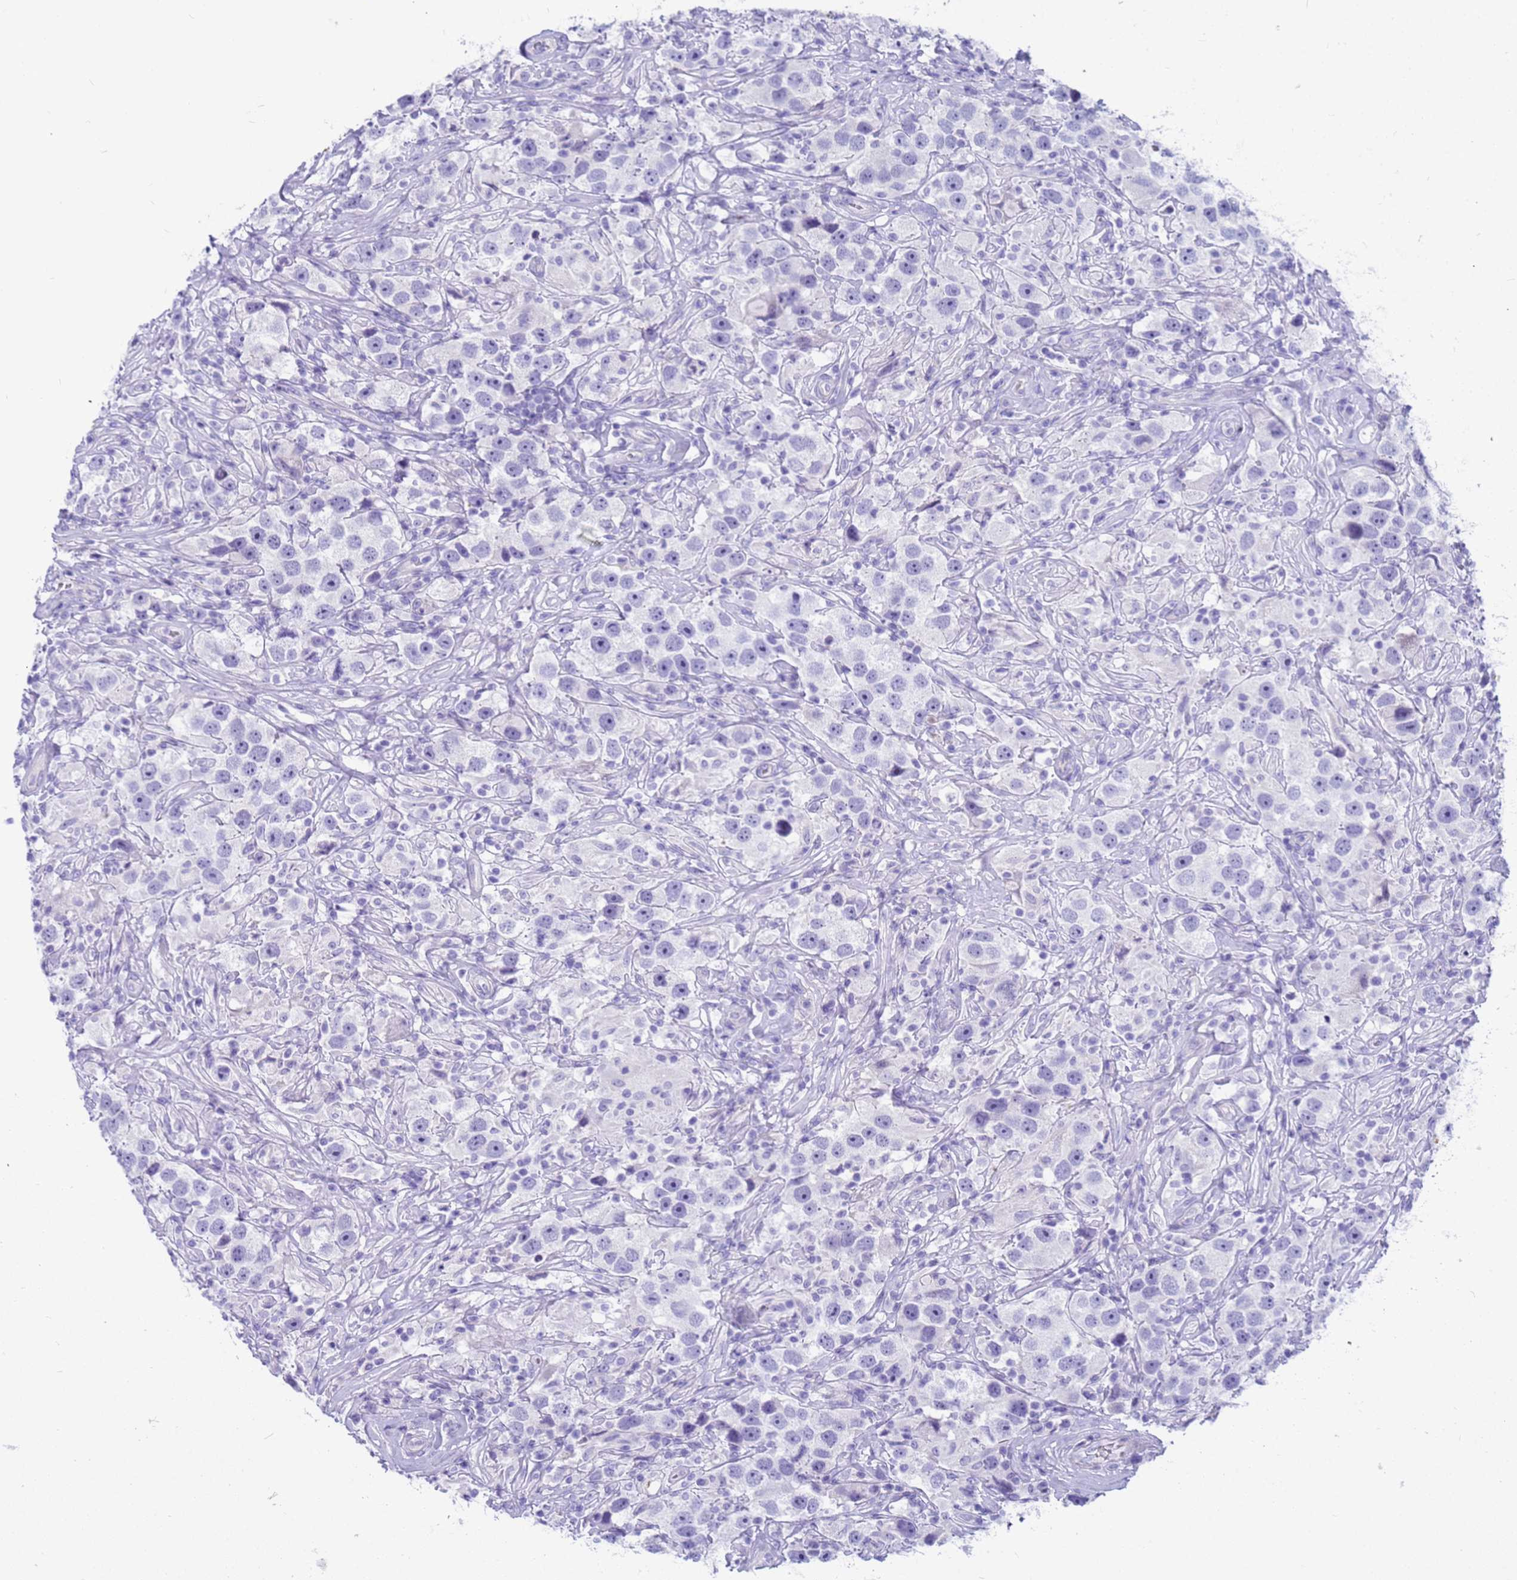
{"staining": {"intensity": "negative", "quantity": "none", "location": "none"}, "tissue": "testis cancer", "cell_type": "Tumor cells", "image_type": "cancer", "snomed": [{"axis": "morphology", "description": "Seminoma, NOS"}, {"axis": "topography", "description": "Testis"}], "caption": "Immunohistochemistry photomicrograph of human testis cancer stained for a protein (brown), which displays no positivity in tumor cells.", "gene": "RNASE2", "patient": {"sex": "male", "age": 49}}